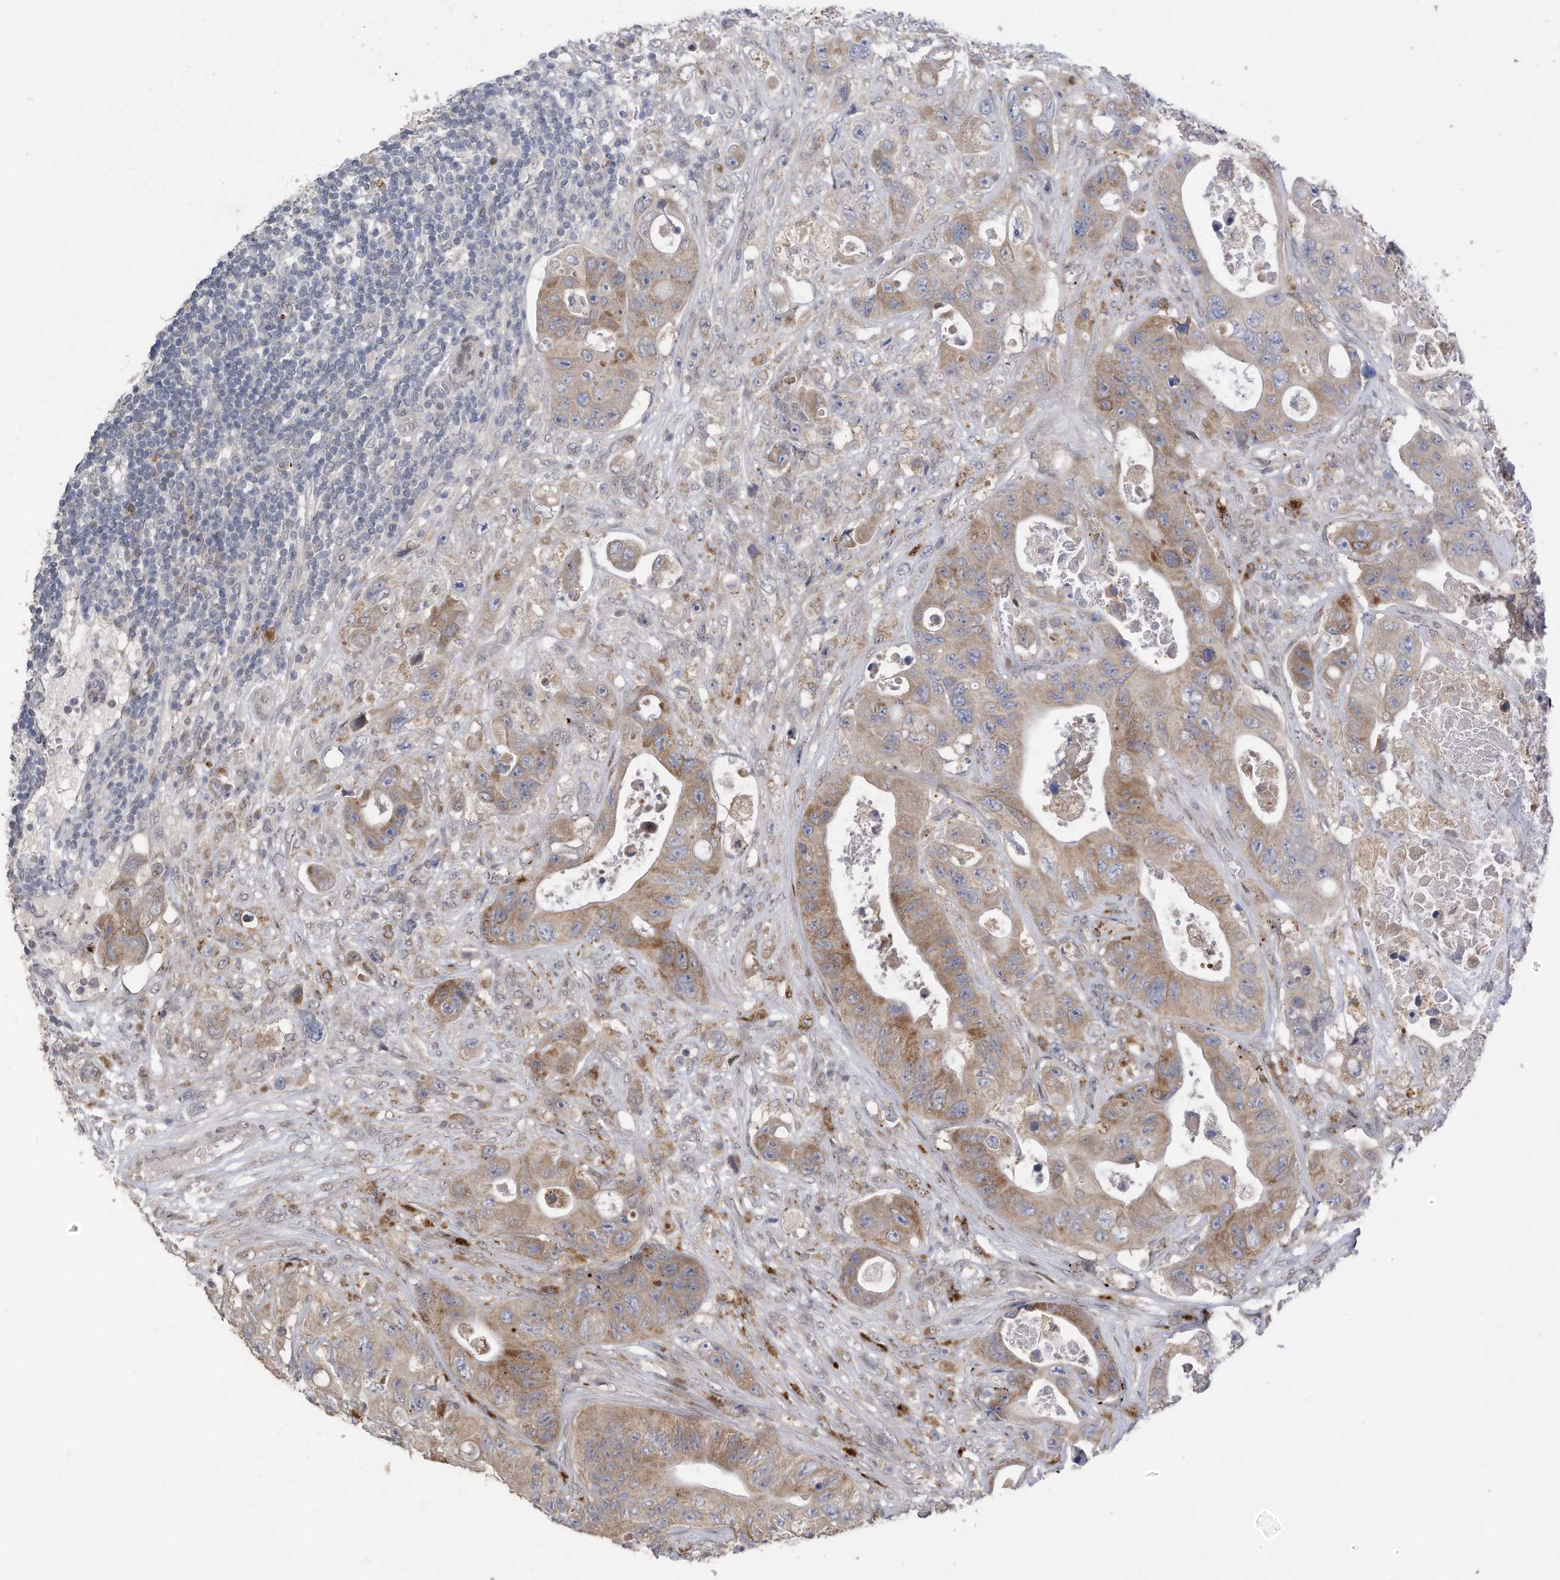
{"staining": {"intensity": "moderate", "quantity": ">75%", "location": "cytoplasmic/membranous"}, "tissue": "colorectal cancer", "cell_type": "Tumor cells", "image_type": "cancer", "snomed": [{"axis": "morphology", "description": "Adenocarcinoma, NOS"}, {"axis": "topography", "description": "Colon"}], "caption": "This micrograph exhibits immunohistochemistry staining of colorectal cancer (adenocarcinoma), with medium moderate cytoplasmic/membranous staining in about >75% of tumor cells.", "gene": "RABL3", "patient": {"sex": "female", "age": 46}}